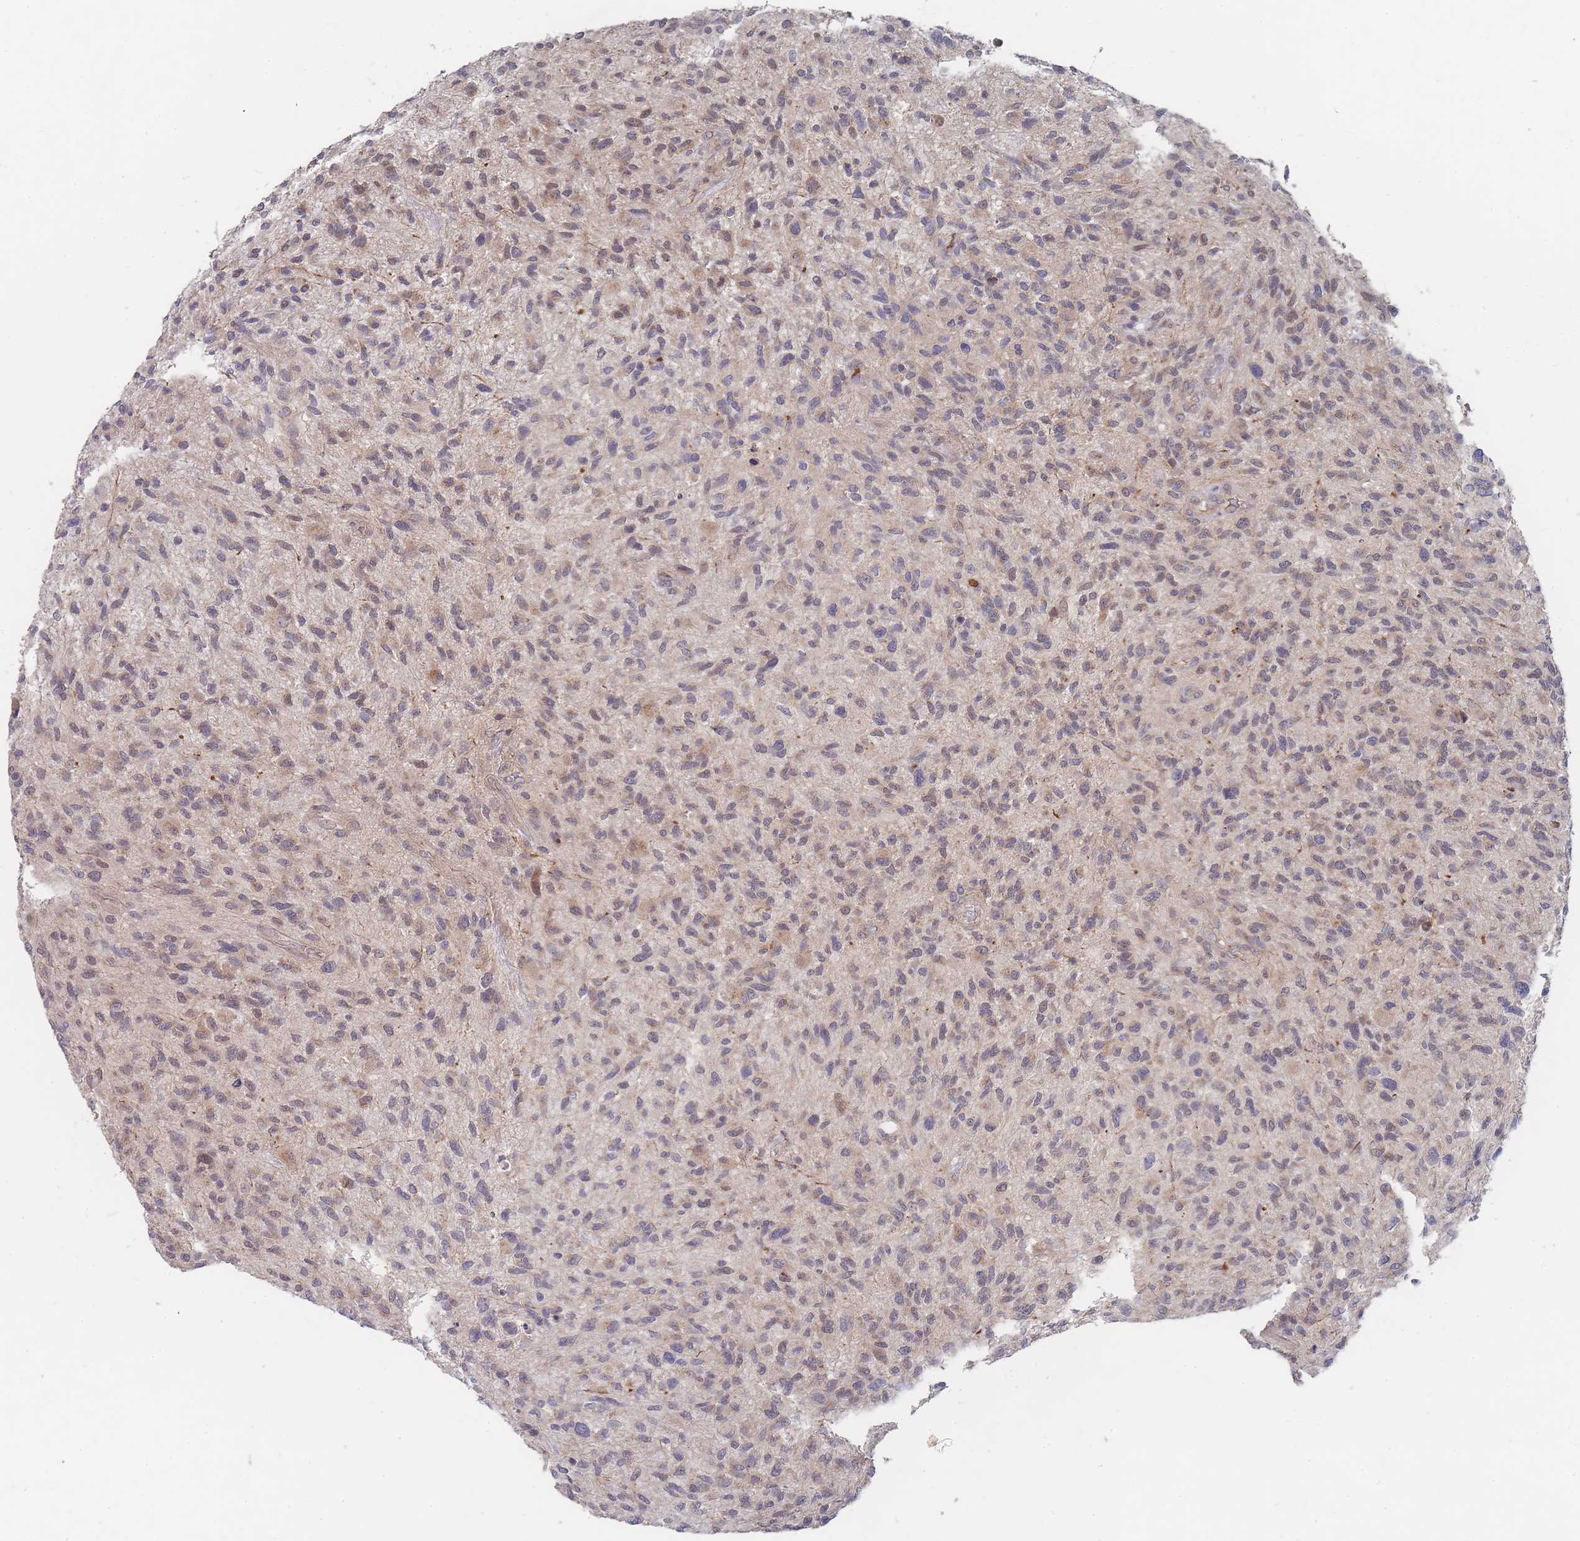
{"staining": {"intensity": "weak", "quantity": "25%-75%", "location": "cytoplasmic/membranous"}, "tissue": "glioma", "cell_type": "Tumor cells", "image_type": "cancer", "snomed": [{"axis": "morphology", "description": "Glioma, malignant, High grade"}, {"axis": "topography", "description": "Brain"}], "caption": "Weak cytoplasmic/membranous positivity is seen in about 25%-75% of tumor cells in malignant high-grade glioma.", "gene": "SLC35F5", "patient": {"sex": "male", "age": 47}}